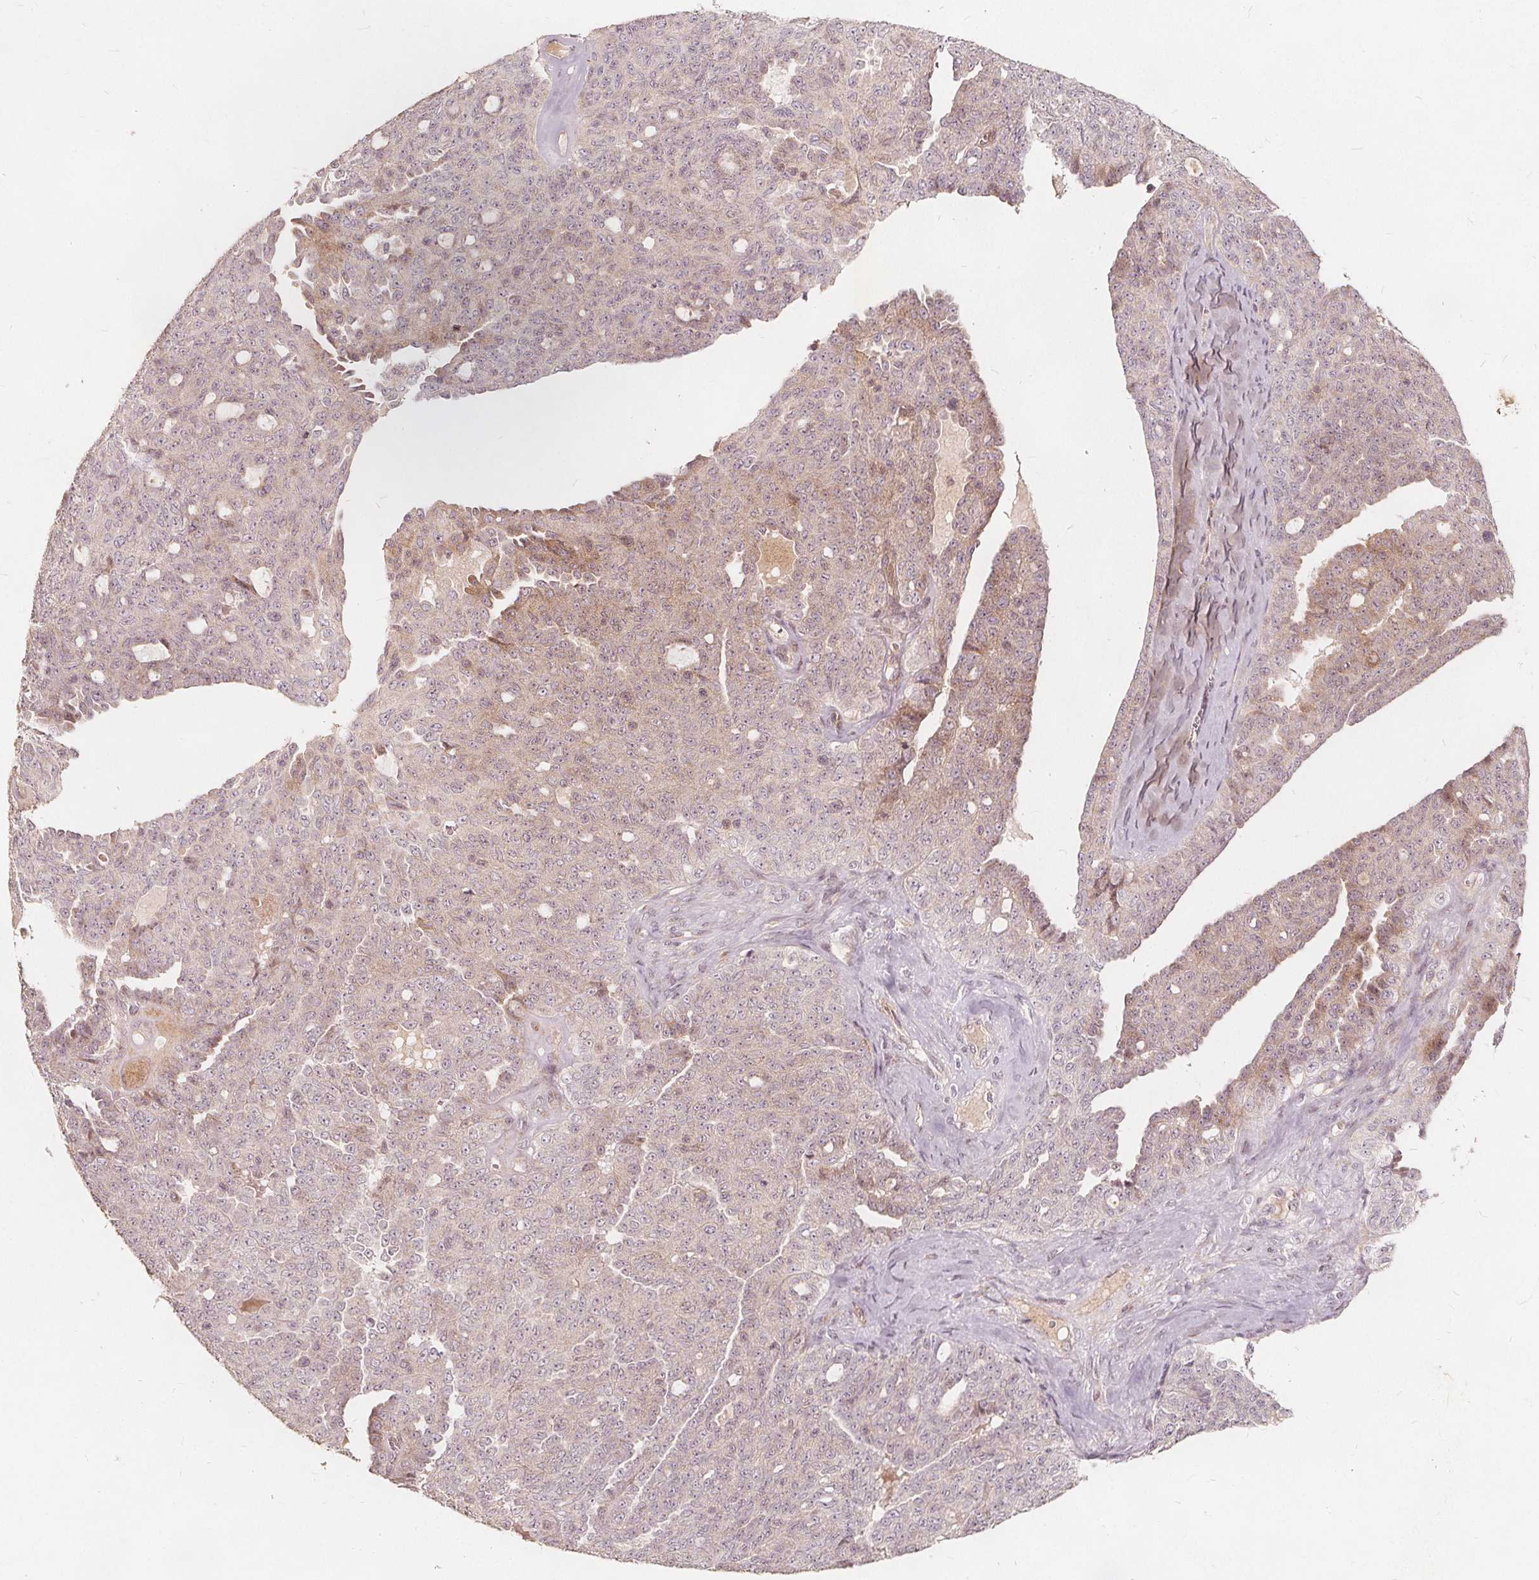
{"staining": {"intensity": "weak", "quantity": "25%-75%", "location": "cytoplasmic/membranous"}, "tissue": "ovarian cancer", "cell_type": "Tumor cells", "image_type": "cancer", "snomed": [{"axis": "morphology", "description": "Cystadenocarcinoma, serous, NOS"}, {"axis": "topography", "description": "Ovary"}], "caption": "A histopathology image of ovarian cancer (serous cystadenocarcinoma) stained for a protein exhibits weak cytoplasmic/membranous brown staining in tumor cells.", "gene": "PTPRT", "patient": {"sex": "female", "age": 71}}